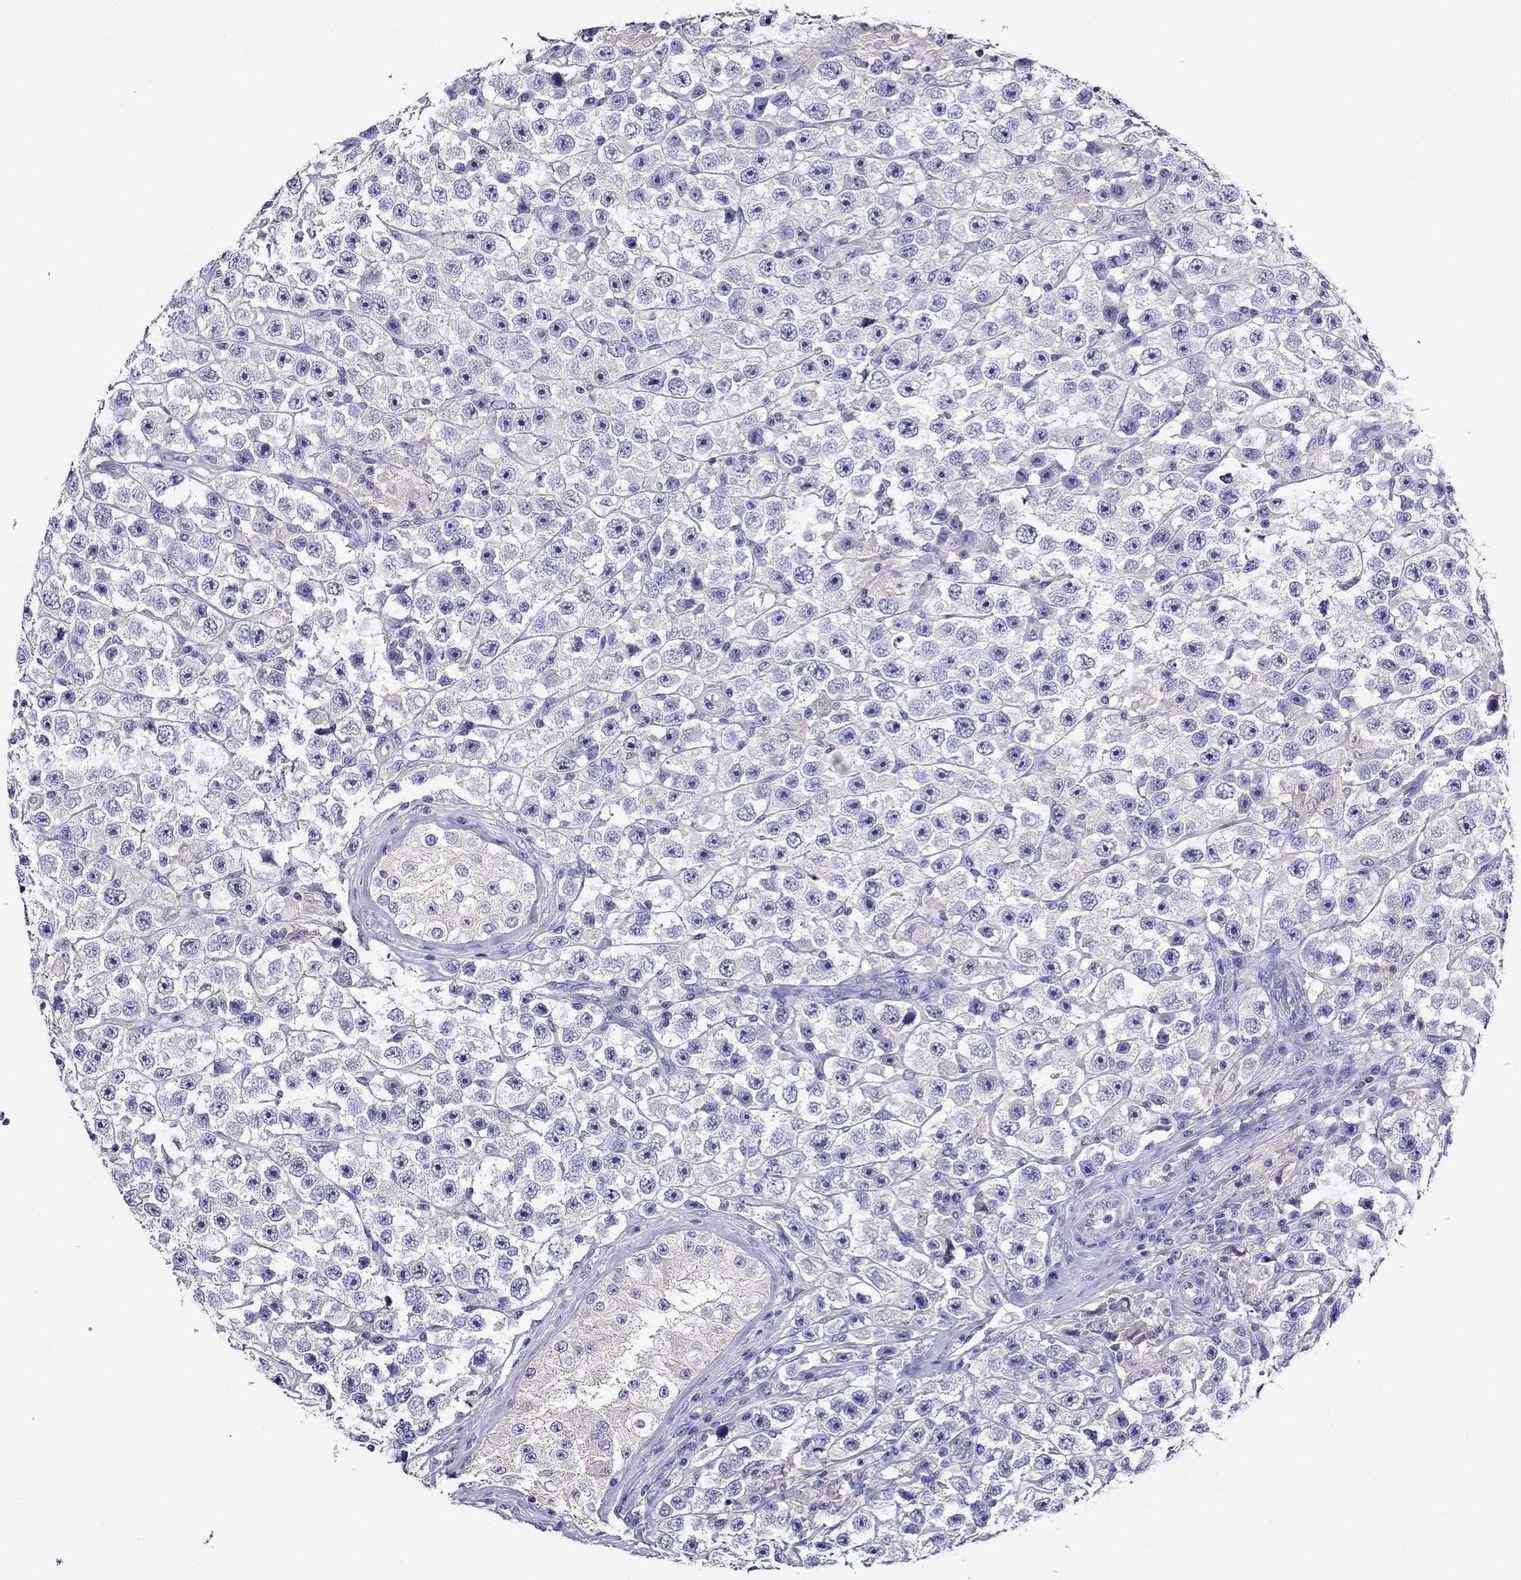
{"staining": {"intensity": "negative", "quantity": "none", "location": "none"}, "tissue": "testis cancer", "cell_type": "Tumor cells", "image_type": "cancer", "snomed": [{"axis": "morphology", "description": "Seminoma, NOS"}, {"axis": "topography", "description": "Testis"}], "caption": "Human testis cancer (seminoma) stained for a protein using IHC displays no expression in tumor cells.", "gene": "SCG2", "patient": {"sex": "male", "age": 45}}